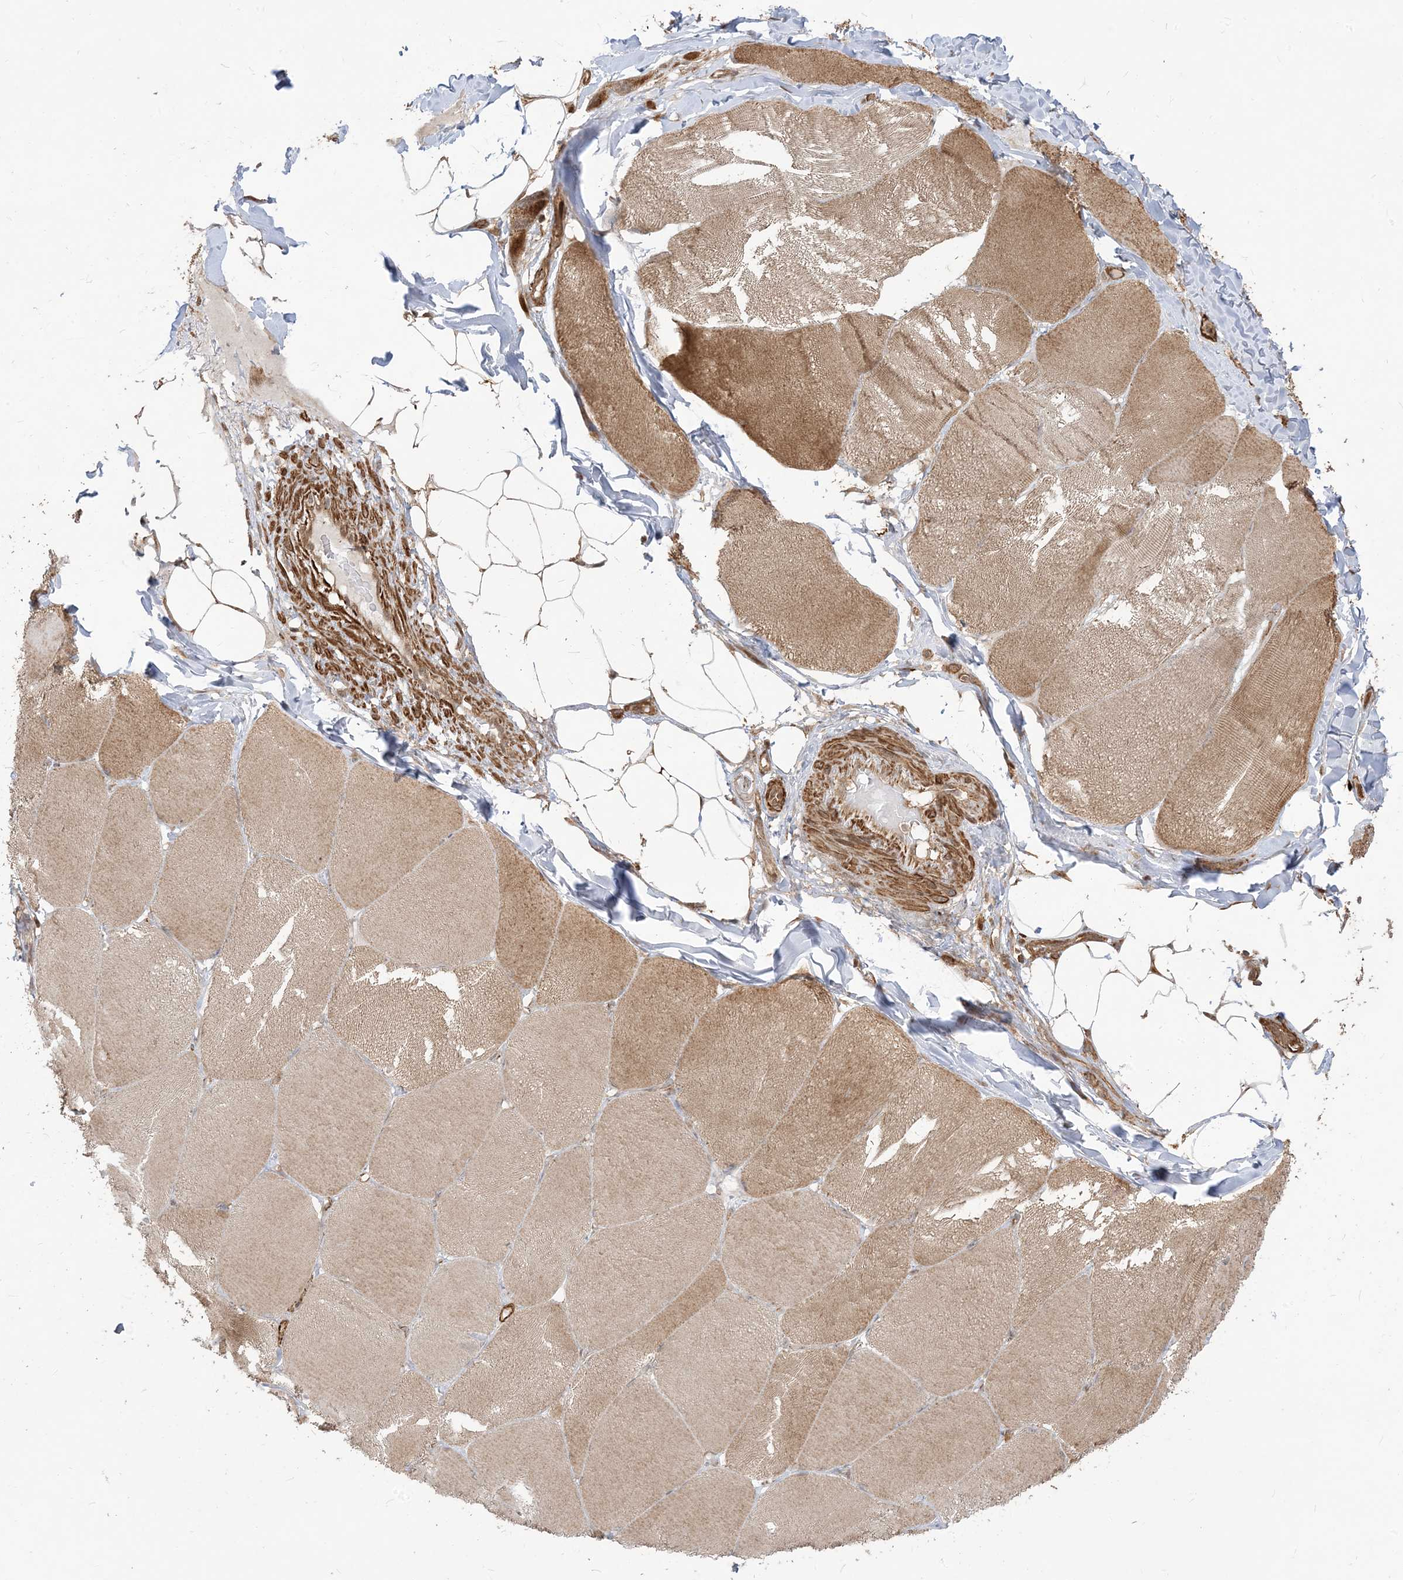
{"staining": {"intensity": "moderate", "quantity": ">75%", "location": "cytoplasmic/membranous"}, "tissue": "skeletal muscle", "cell_type": "Myocytes", "image_type": "normal", "snomed": [{"axis": "morphology", "description": "Normal tissue, NOS"}, {"axis": "topography", "description": "Skin"}, {"axis": "topography", "description": "Skeletal muscle"}], "caption": "Normal skeletal muscle was stained to show a protein in brown. There is medium levels of moderate cytoplasmic/membranous expression in about >75% of myocytes. (brown staining indicates protein expression, while blue staining denotes nuclei).", "gene": "TBCC", "patient": {"sex": "male", "age": 83}}